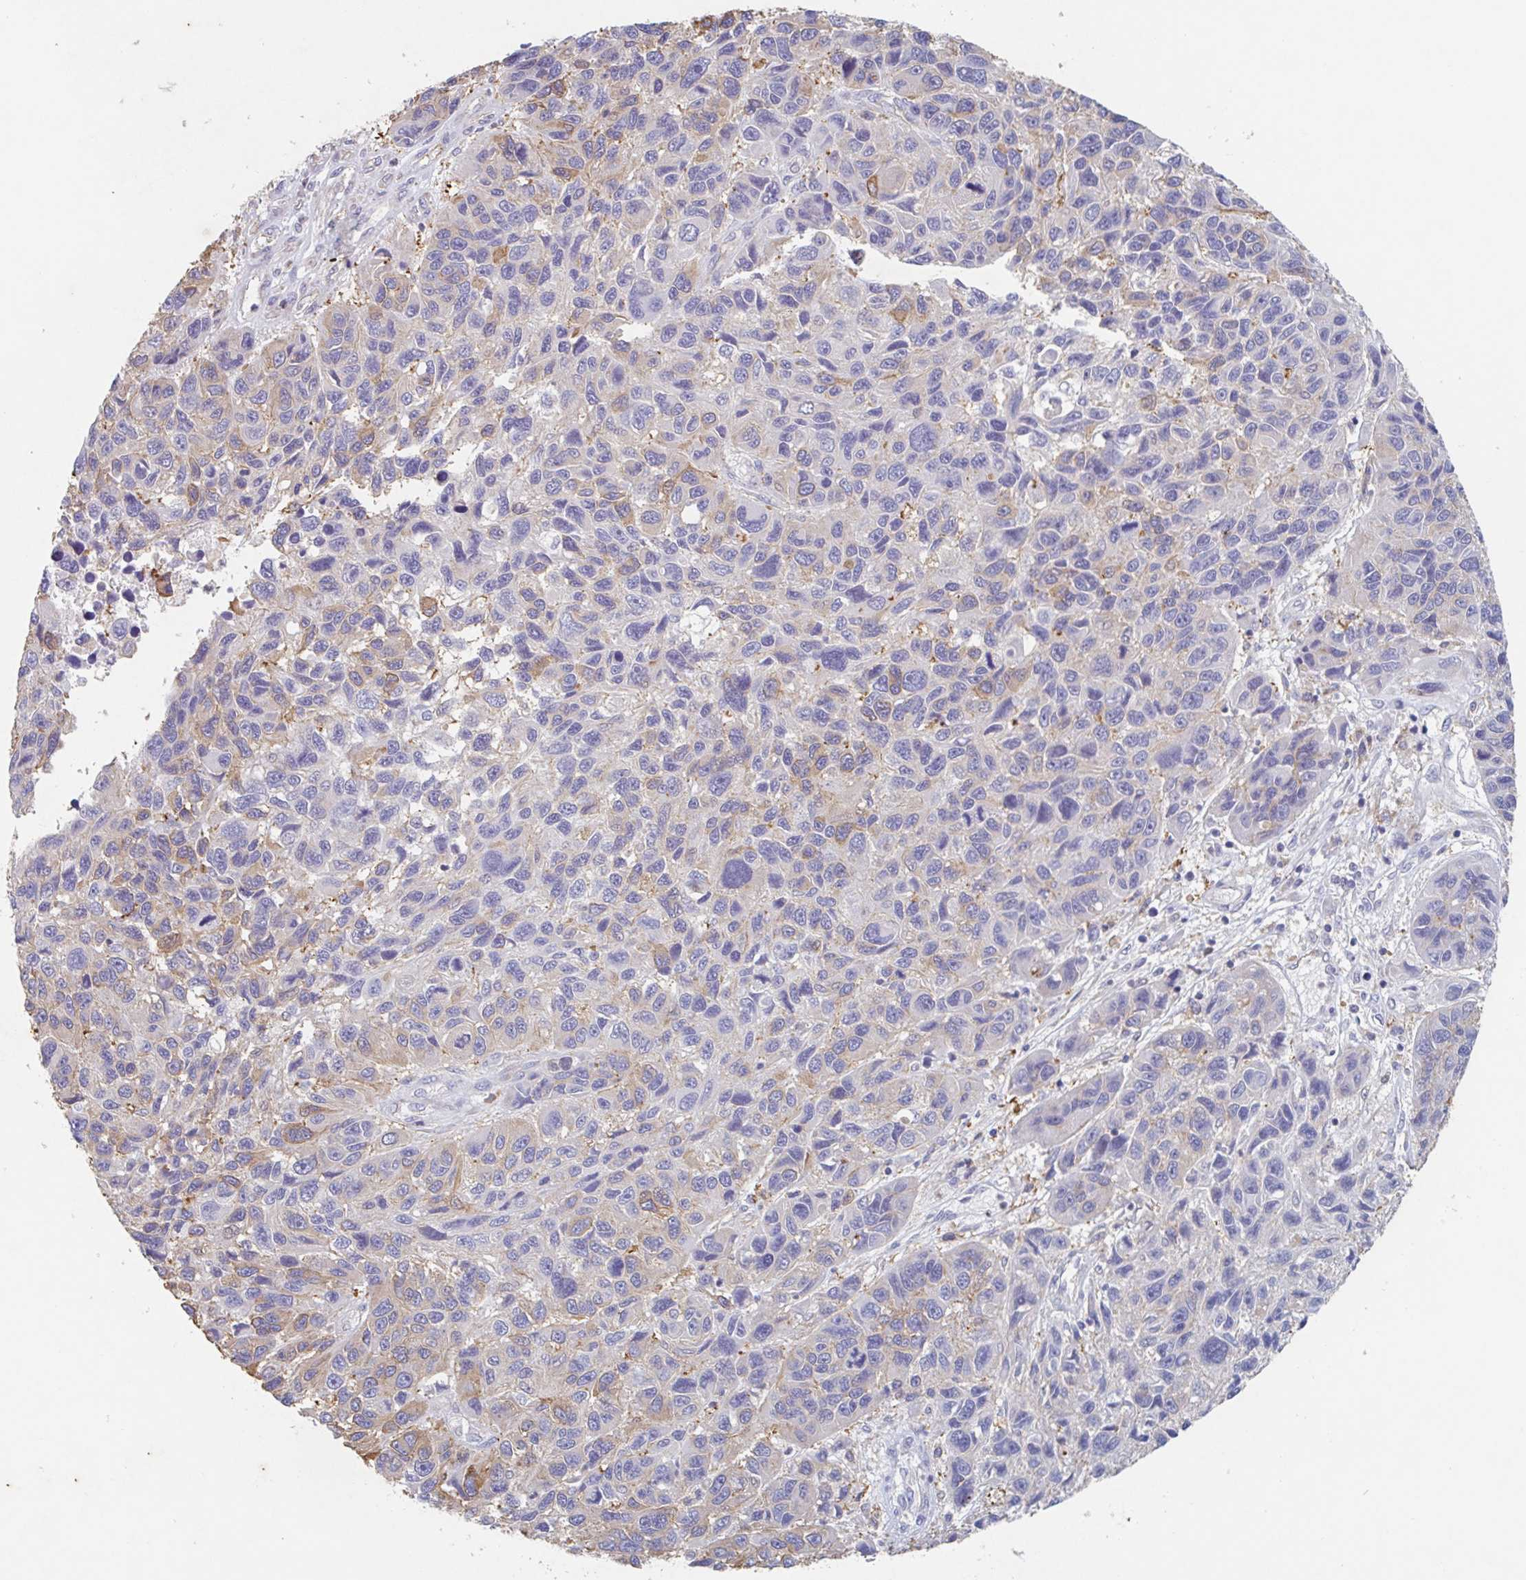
{"staining": {"intensity": "weak", "quantity": "25%-75%", "location": "cytoplasmic/membranous"}, "tissue": "melanoma", "cell_type": "Tumor cells", "image_type": "cancer", "snomed": [{"axis": "morphology", "description": "Malignant melanoma, NOS"}, {"axis": "topography", "description": "Skin"}], "caption": "High-power microscopy captured an immunohistochemistry image of malignant melanoma, revealing weak cytoplasmic/membranous expression in approximately 25%-75% of tumor cells.", "gene": "MANBA", "patient": {"sex": "male", "age": 53}}